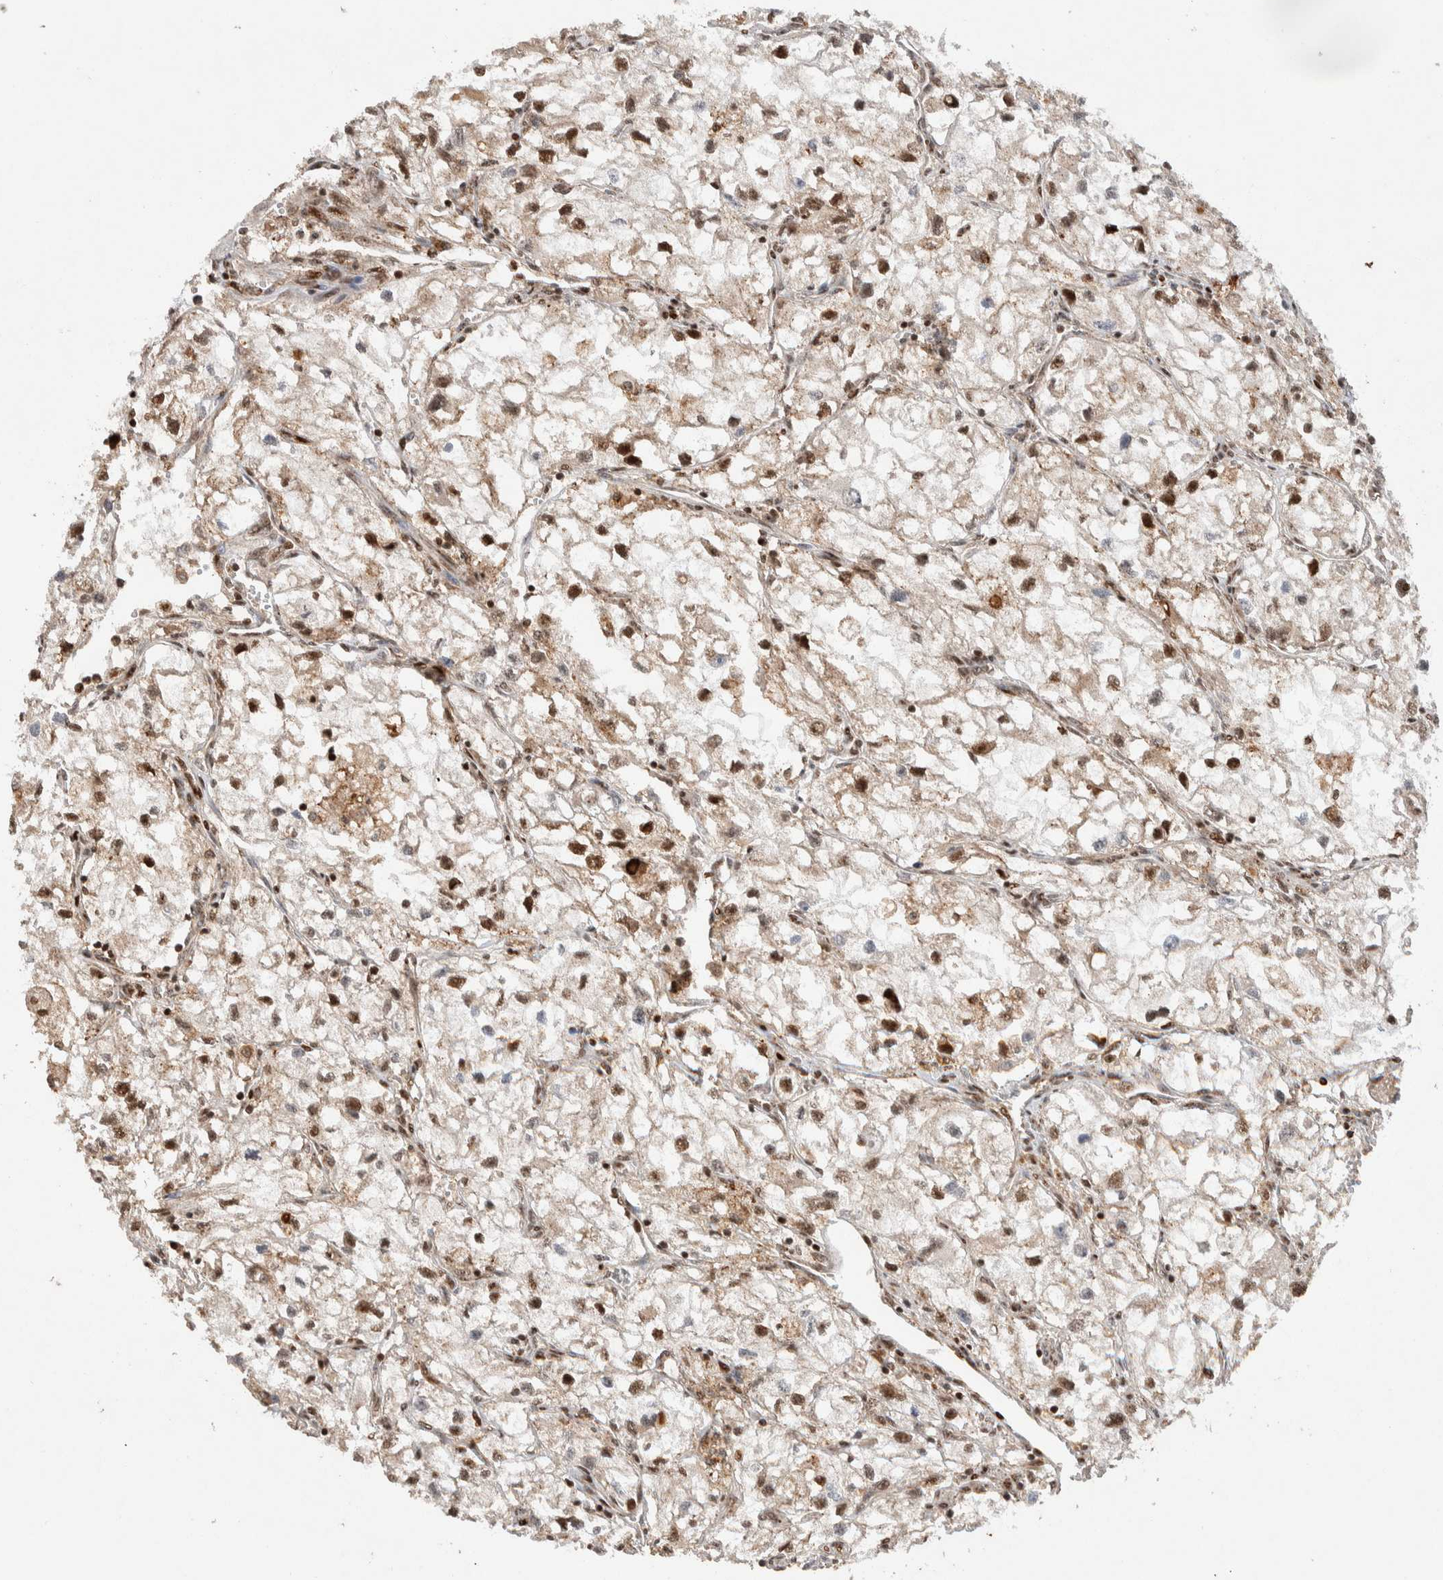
{"staining": {"intensity": "moderate", "quantity": ">75%", "location": "nuclear"}, "tissue": "renal cancer", "cell_type": "Tumor cells", "image_type": "cancer", "snomed": [{"axis": "morphology", "description": "Adenocarcinoma, NOS"}, {"axis": "topography", "description": "Kidney"}], "caption": "Approximately >75% of tumor cells in renal cancer display moderate nuclear protein positivity as visualized by brown immunohistochemical staining.", "gene": "ZNF521", "patient": {"sex": "female", "age": 70}}